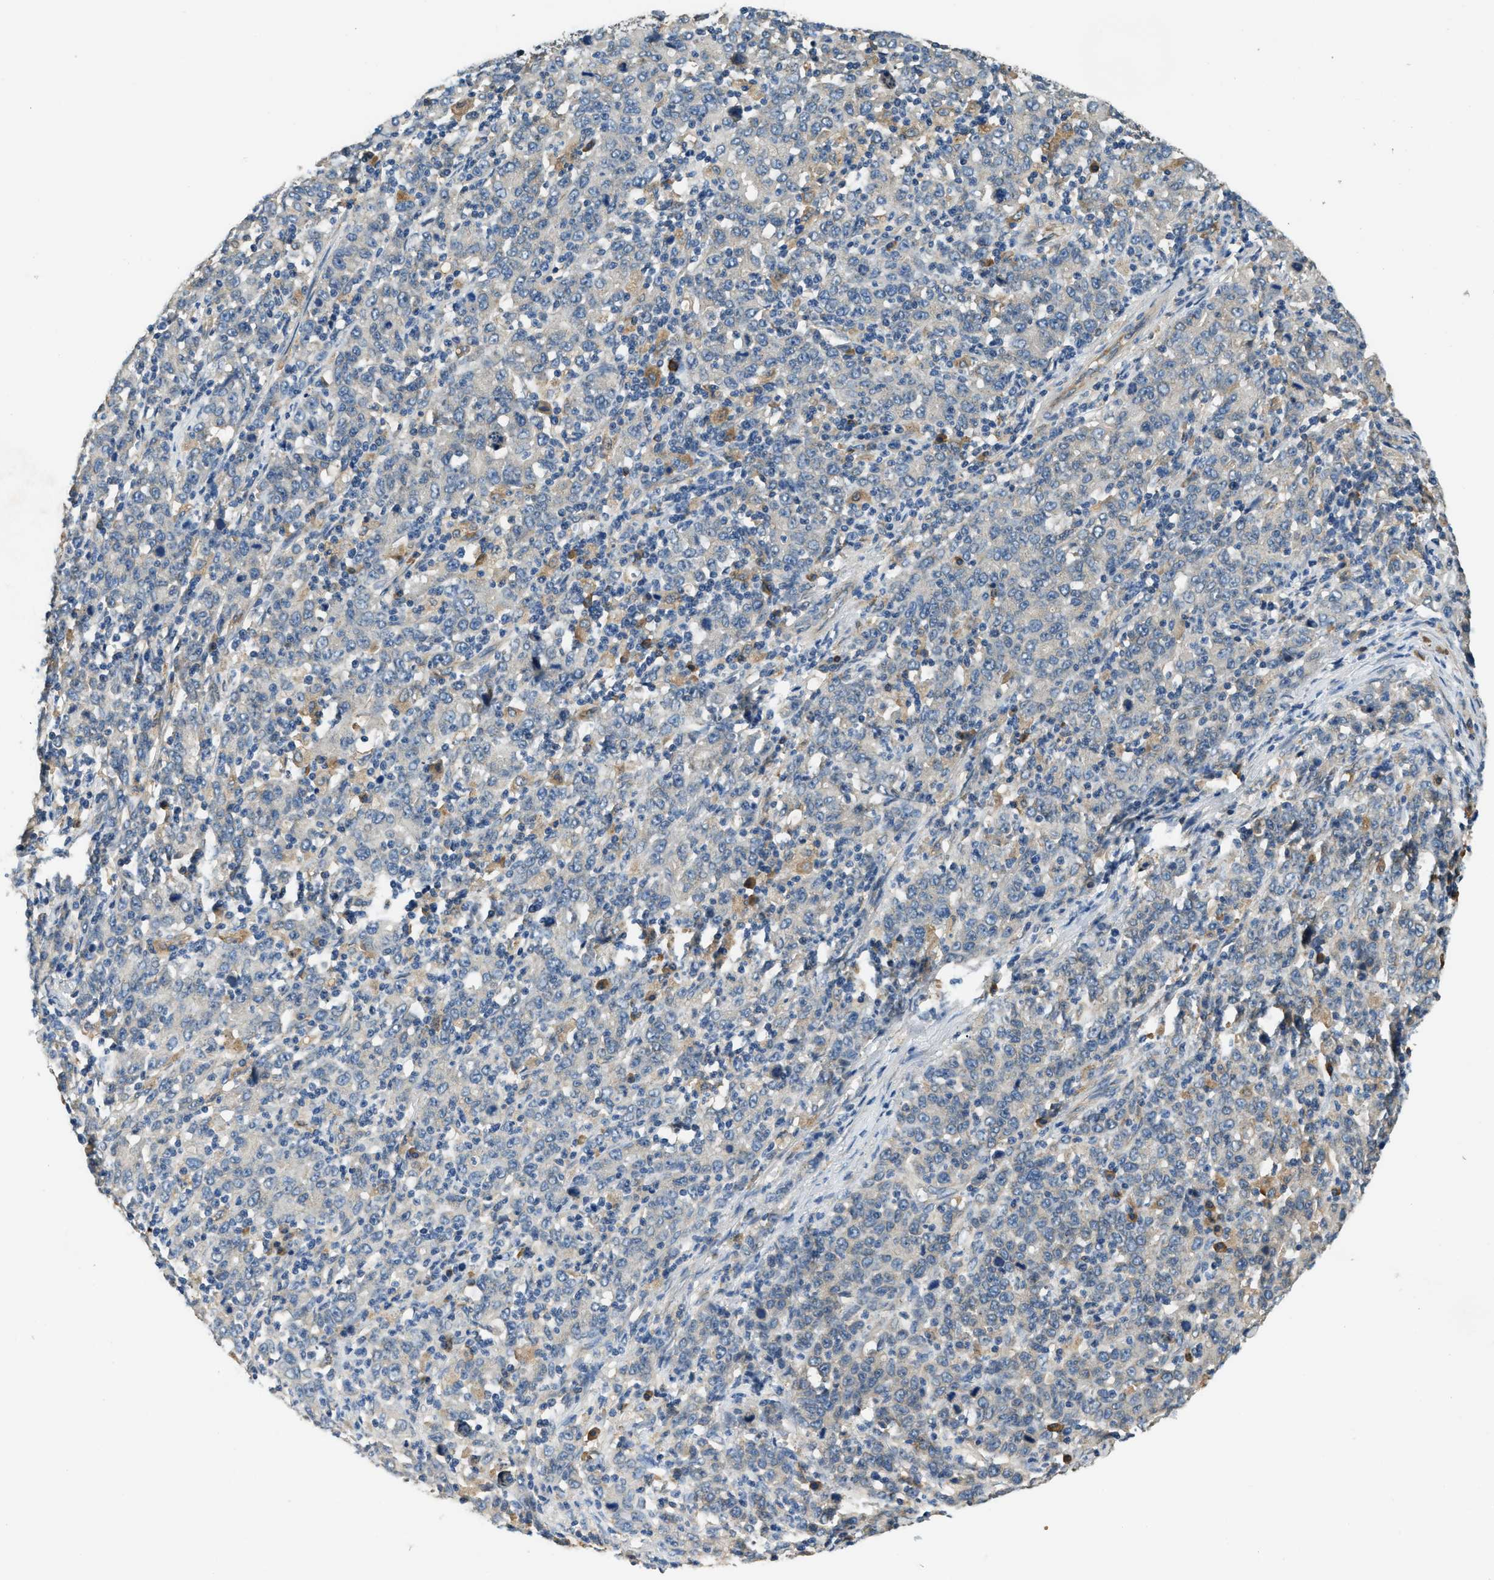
{"staining": {"intensity": "negative", "quantity": "none", "location": "none"}, "tissue": "stomach cancer", "cell_type": "Tumor cells", "image_type": "cancer", "snomed": [{"axis": "morphology", "description": "Adenocarcinoma, NOS"}, {"axis": "topography", "description": "Stomach, upper"}], "caption": "Micrograph shows no protein staining in tumor cells of adenocarcinoma (stomach) tissue.", "gene": "CFLAR", "patient": {"sex": "male", "age": 69}}